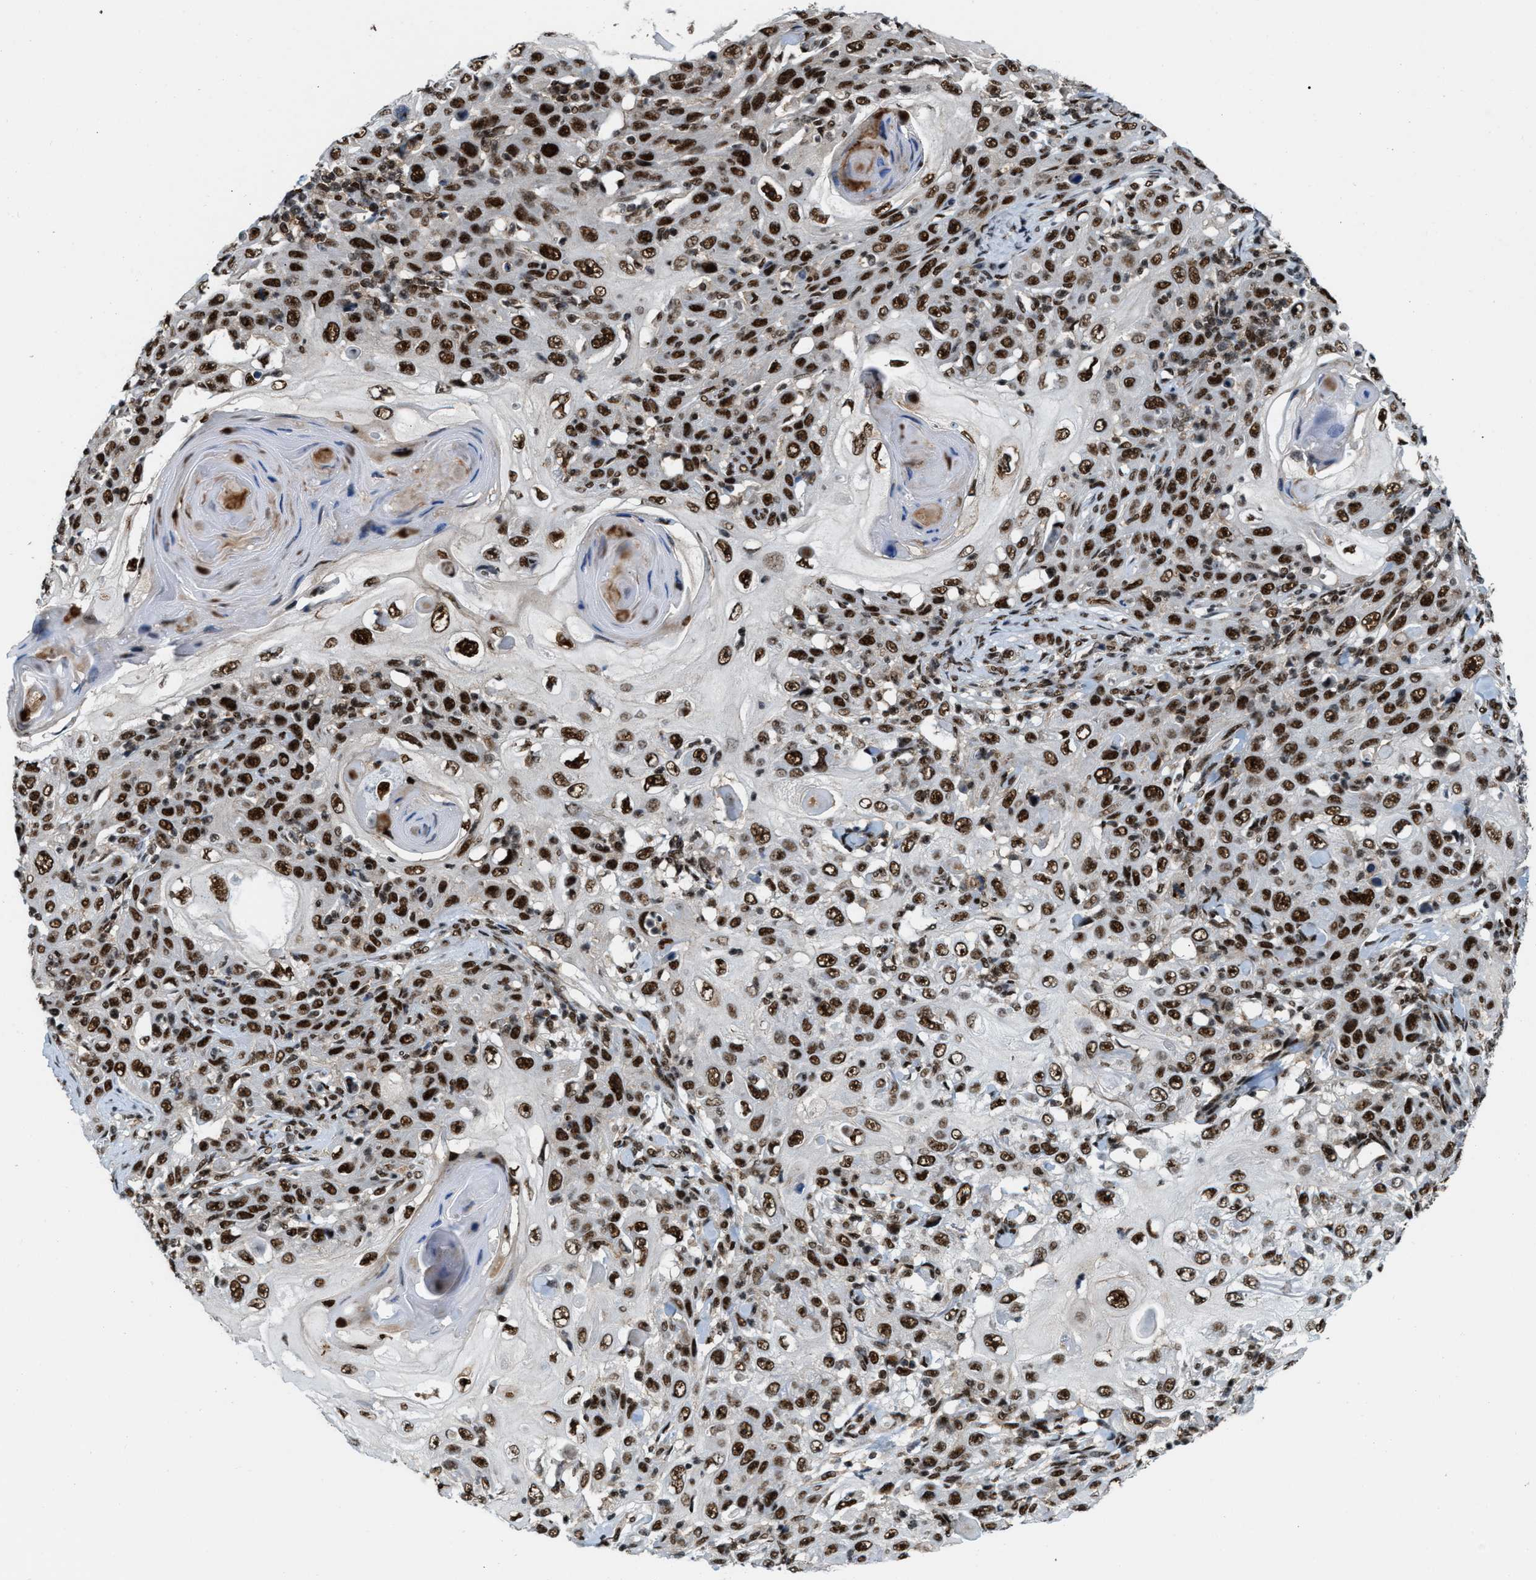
{"staining": {"intensity": "moderate", "quantity": ">75%", "location": "nuclear"}, "tissue": "skin cancer", "cell_type": "Tumor cells", "image_type": "cancer", "snomed": [{"axis": "morphology", "description": "Squamous cell carcinoma, NOS"}, {"axis": "topography", "description": "Skin"}], "caption": "The histopathology image reveals immunohistochemical staining of squamous cell carcinoma (skin). There is moderate nuclear expression is identified in approximately >75% of tumor cells.", "gene": "NUMA1", "patient": {"sex": "female", "age": 88}}